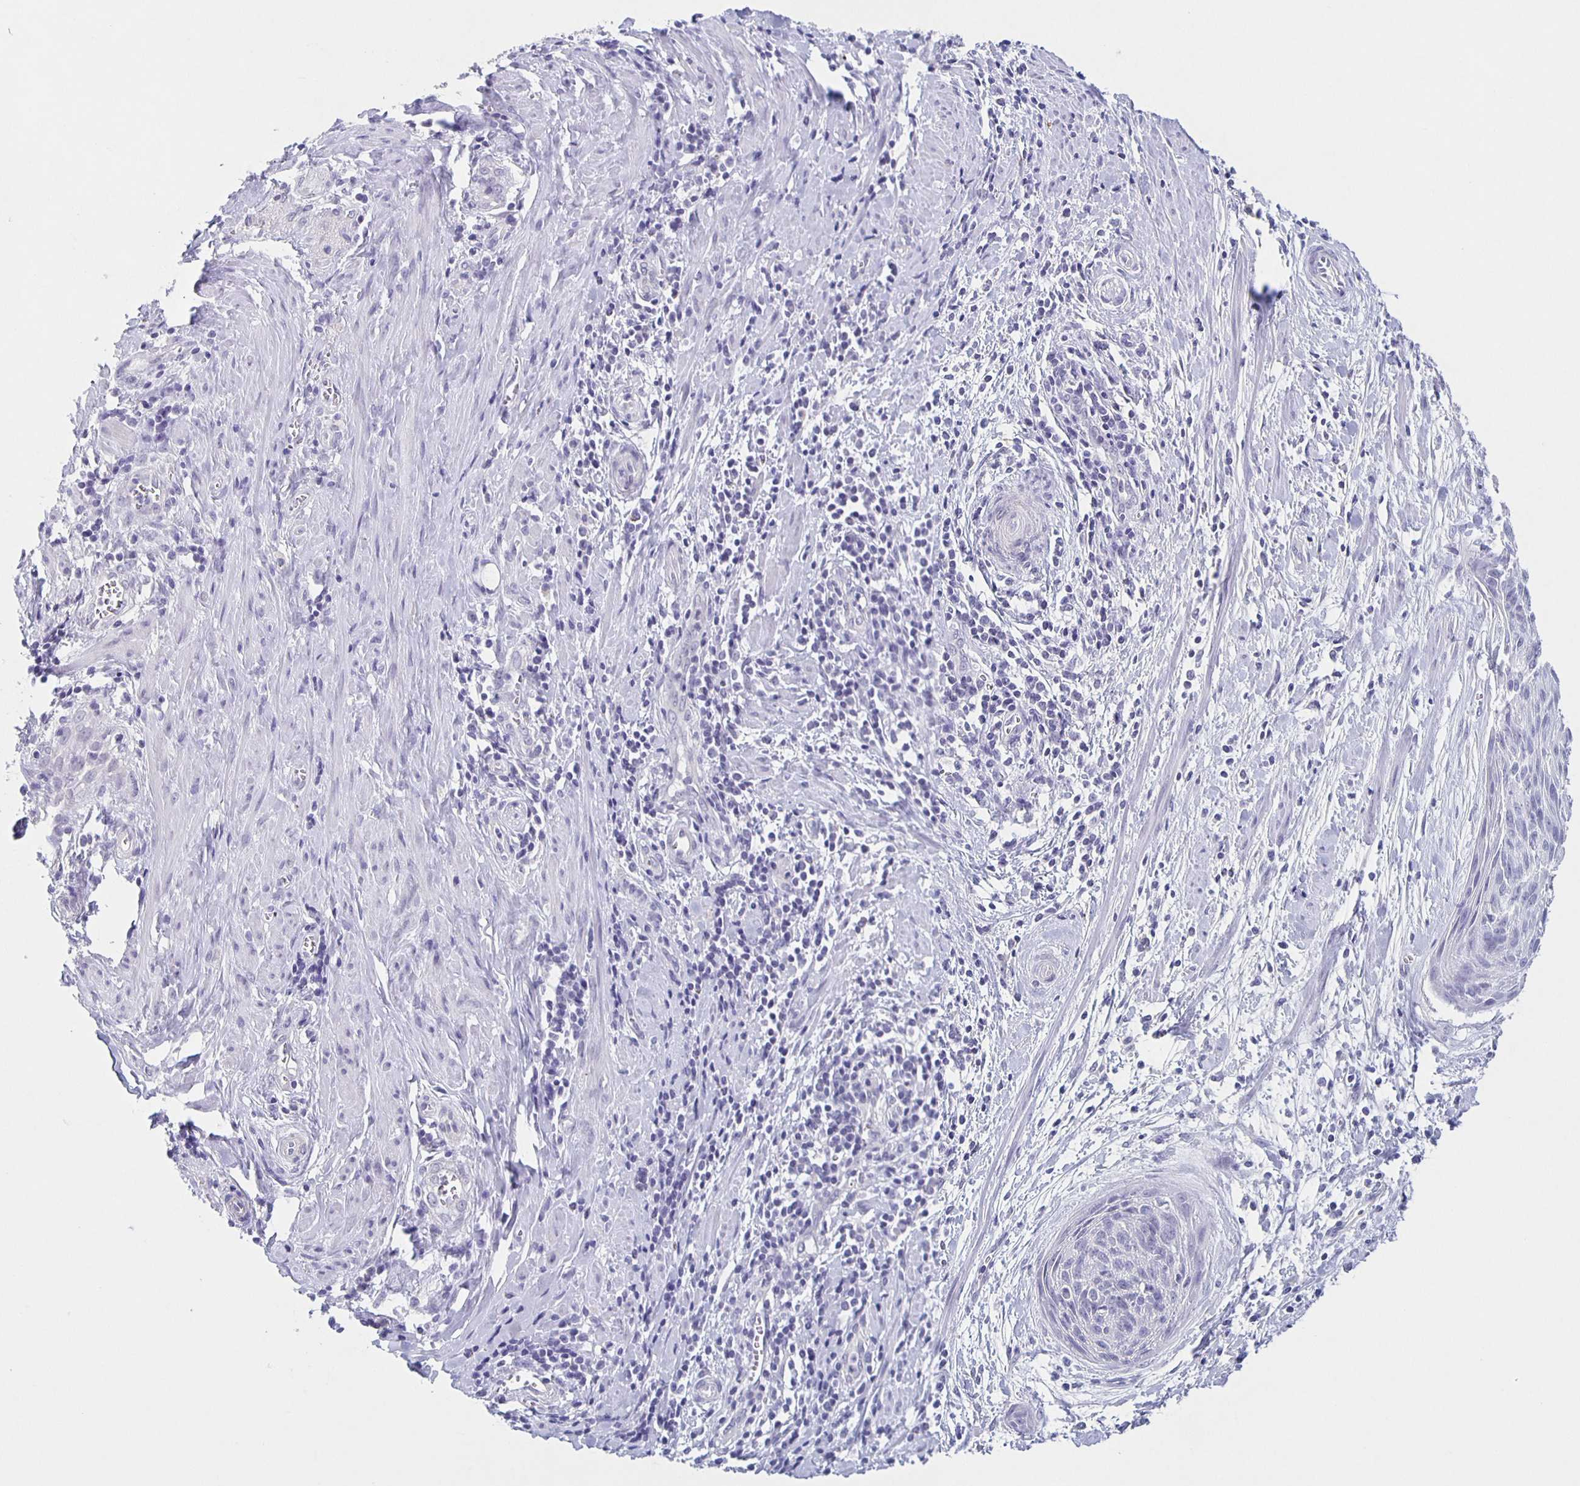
{"staining": {"intensity": "negative", "quantity": "none", "location": "none"}, "tissue": "cervical cancer", "cell_type": "Tumor cells", "image_type": "cancer", "snomed": [{"axis": "morphology", "description": "Squamous cell carcinoma, NOS"}, {"axis": "topography", "description": "Cervix"}], "caption": "A high-resolution photomicrograph shows IHC staining of cervical squamous cell carcinoma, which displays no significant staining in tumor cells. The staining is performed using DAB (3,3'-diaminobenzidine) brown chromogen with nuclei counter-stained in using hematoxylin.", "gene": "CARNS1", "patient": {"sex": "female", "age": 55}}